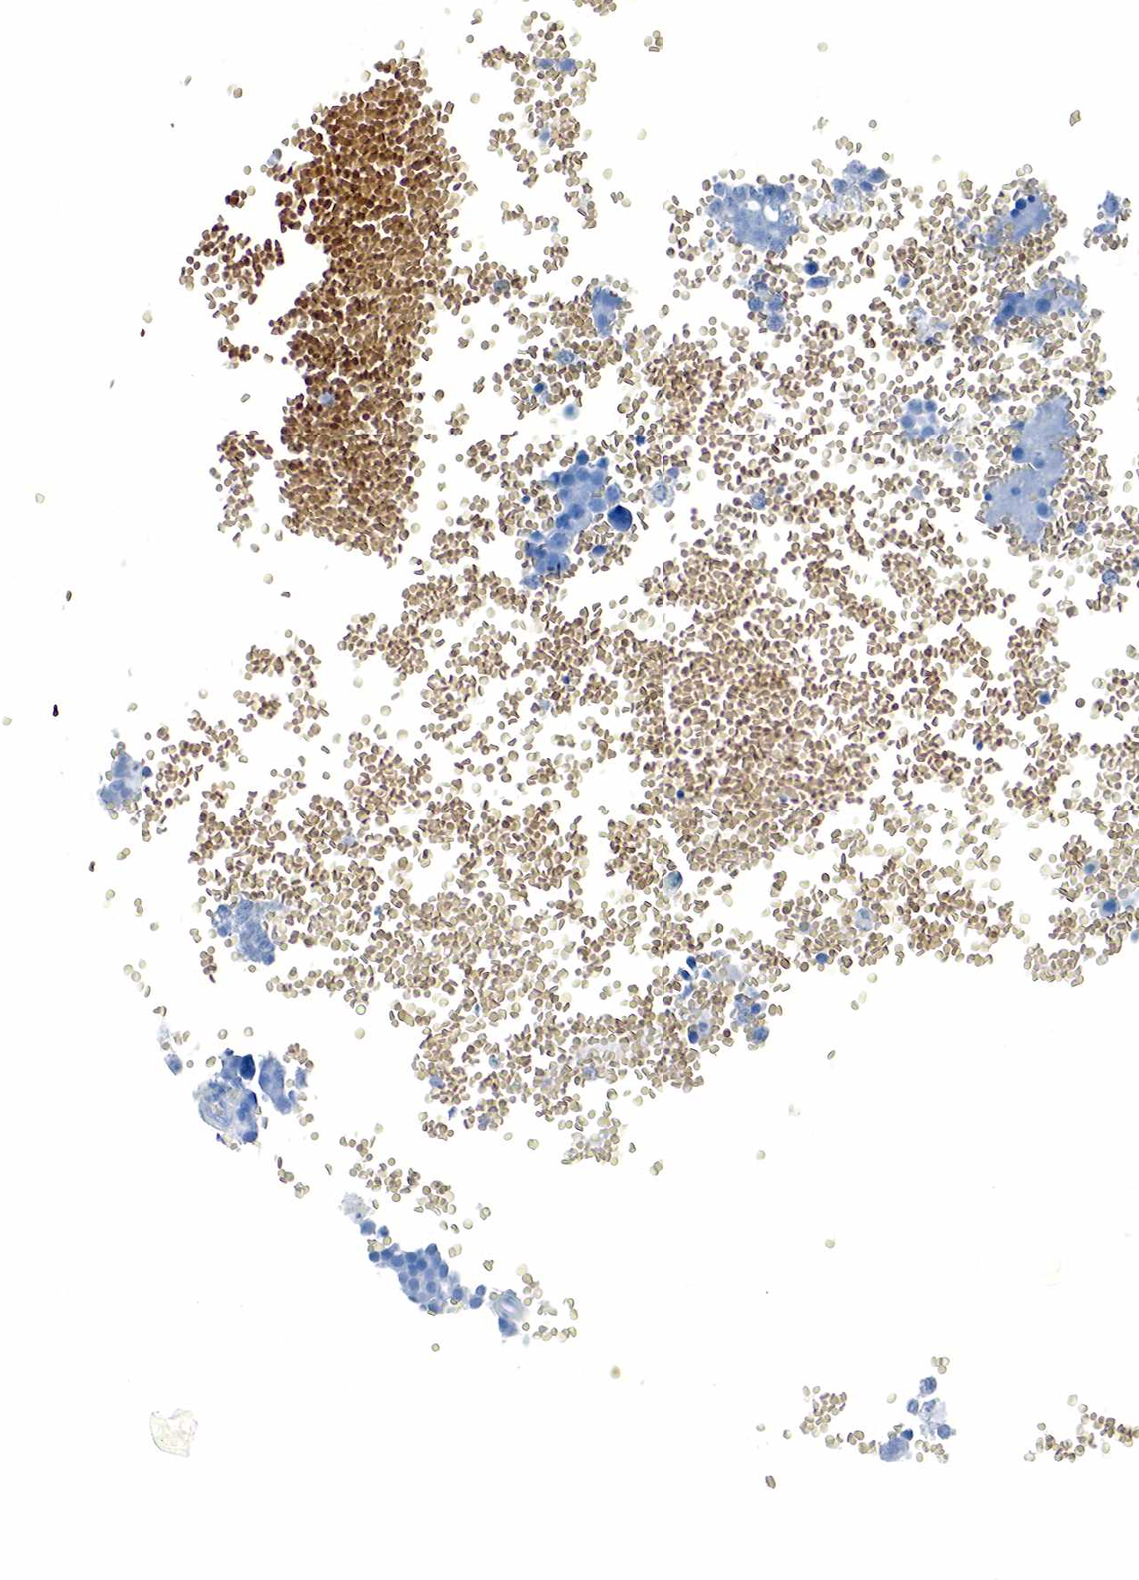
{"staining": {"intensity": "negative", "quantity": "none", "location": "none"}, "tissue": "testis cancer", "cell_type": "Tumor cells", "image_type": "cancer", "snomed": [{"axis": "morphology", "description": "Seminoma, NOS"}, {"axis": "topography", "description": "Testis"}], "caption": "Image shows no protein expression in tumor cells of testis cancer (seminoma) tissue. The staining was performed using DAB to visualize the protein expression in brown, while the nuclei were stained in blue with hematoxylin (Magnification: 20x).", "gene": "GCG", "patient": {"sex": "male", "age": 71}}